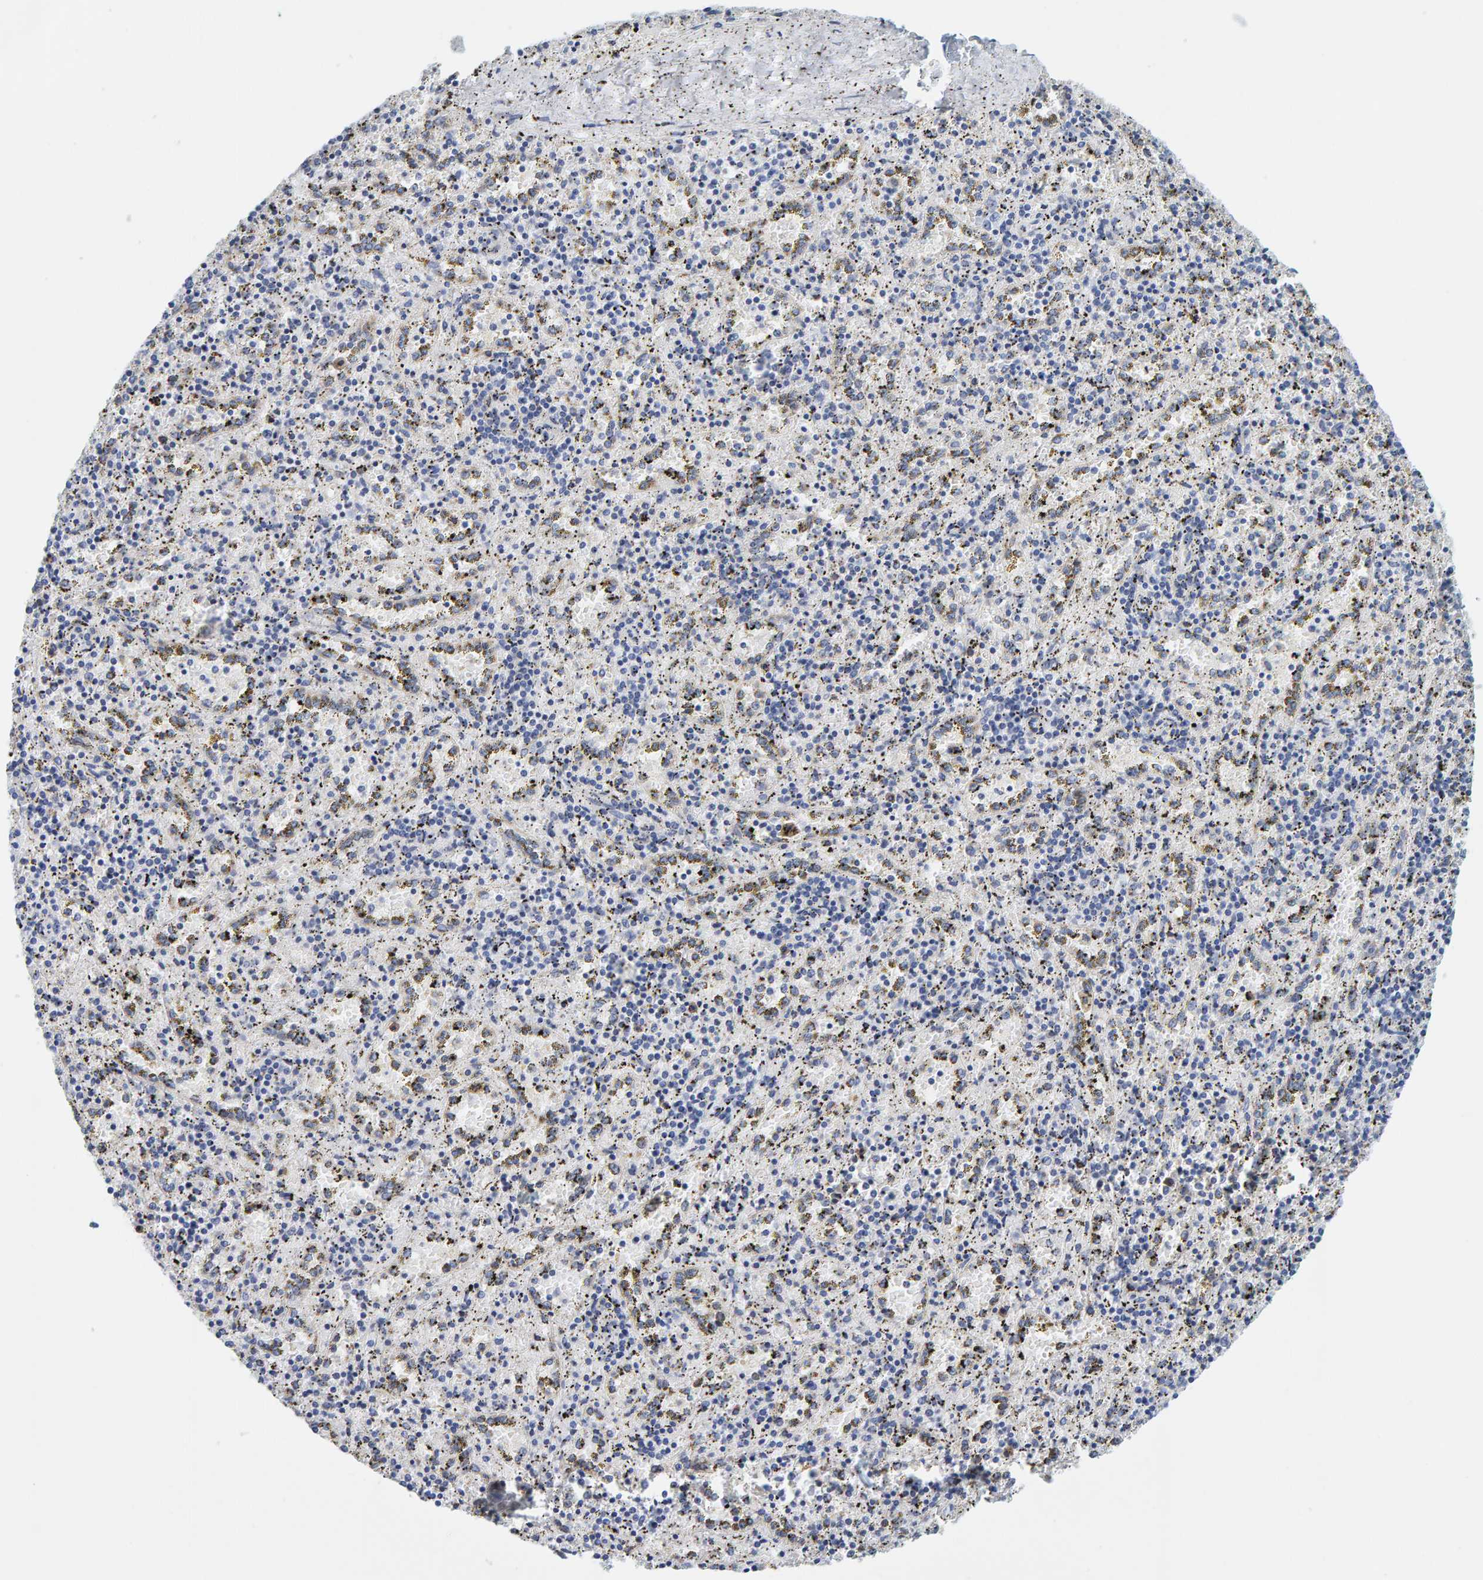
{"staining": {"intensity": "weak", "quantity": "<25%", "location": "cytoplasmic/membranous"}, "tissue": "spleen", "cell_type": "Cells in red pulp", "image_type": "normal", "snomed": [{"axis": "morphology", "description": "Normal tissue, NOS"}, {"axis": "topography", "description": "Spleen"}], "caption": "High power microscopy micrograph of an immunohistochemistry image of benign spleen, revealing no significant staining in cells in red pulp.", "gene": "MOG", "patient": {"sex": "male", "age": 11}}